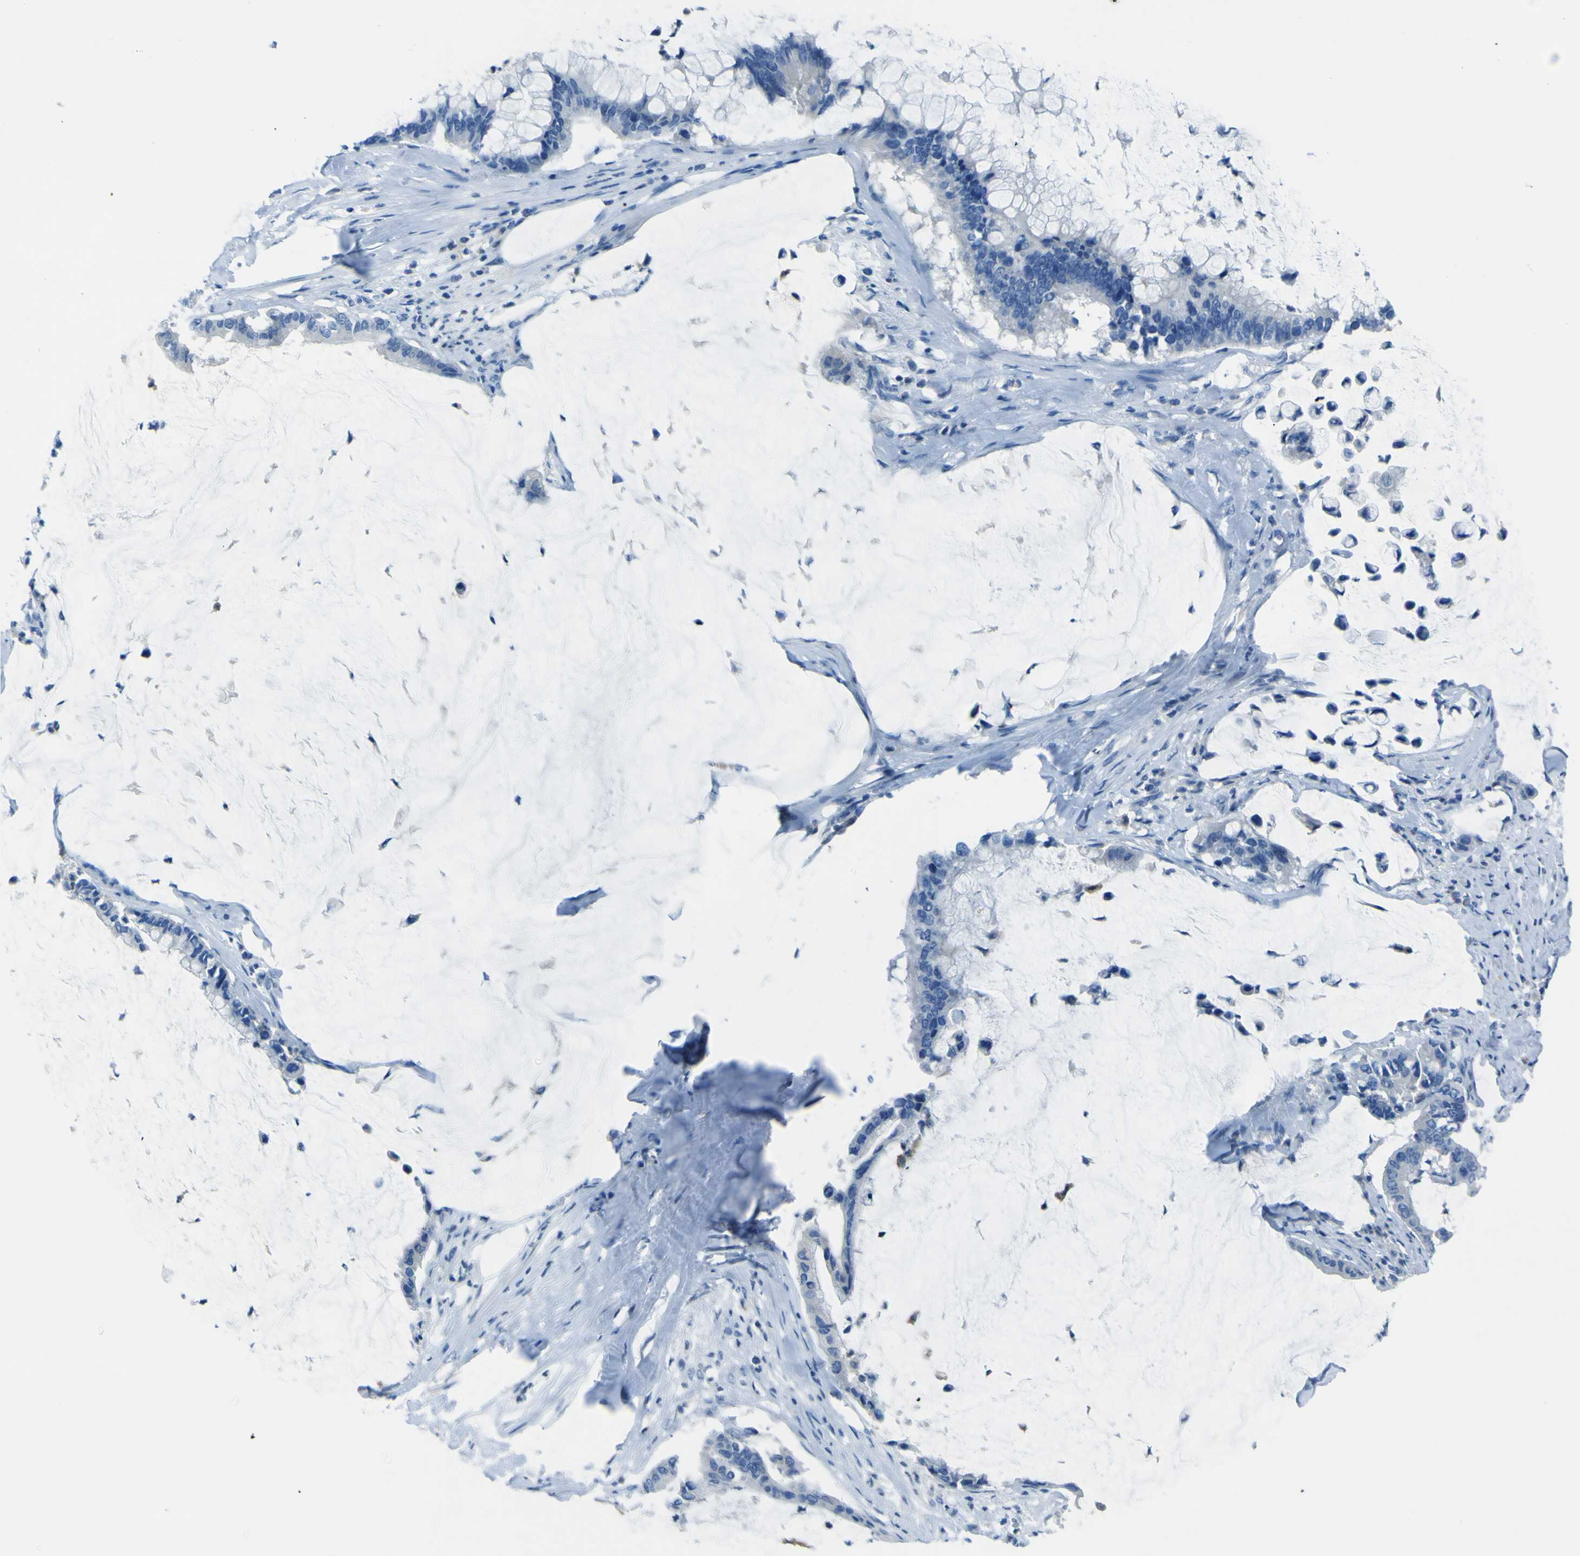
{"staining": {"intensity": "negative", "quantity": "none", "location": "none"}, "tissue": "pancreatic cancer", "cell_type": "Tumor cells", "image_type": "cancer", "snomed": [{"axis": "morphology", "description": "Adenocarcinoma, NOS"}, {"axis": "topography", "description": "Pancreas"}], "caption": "Tumor cells are negative for brown protein staining in pancreatic cancer (adenocarcinoma).", "gene": "ACSL1", "patient": {"sex": "male", "age": 41}}